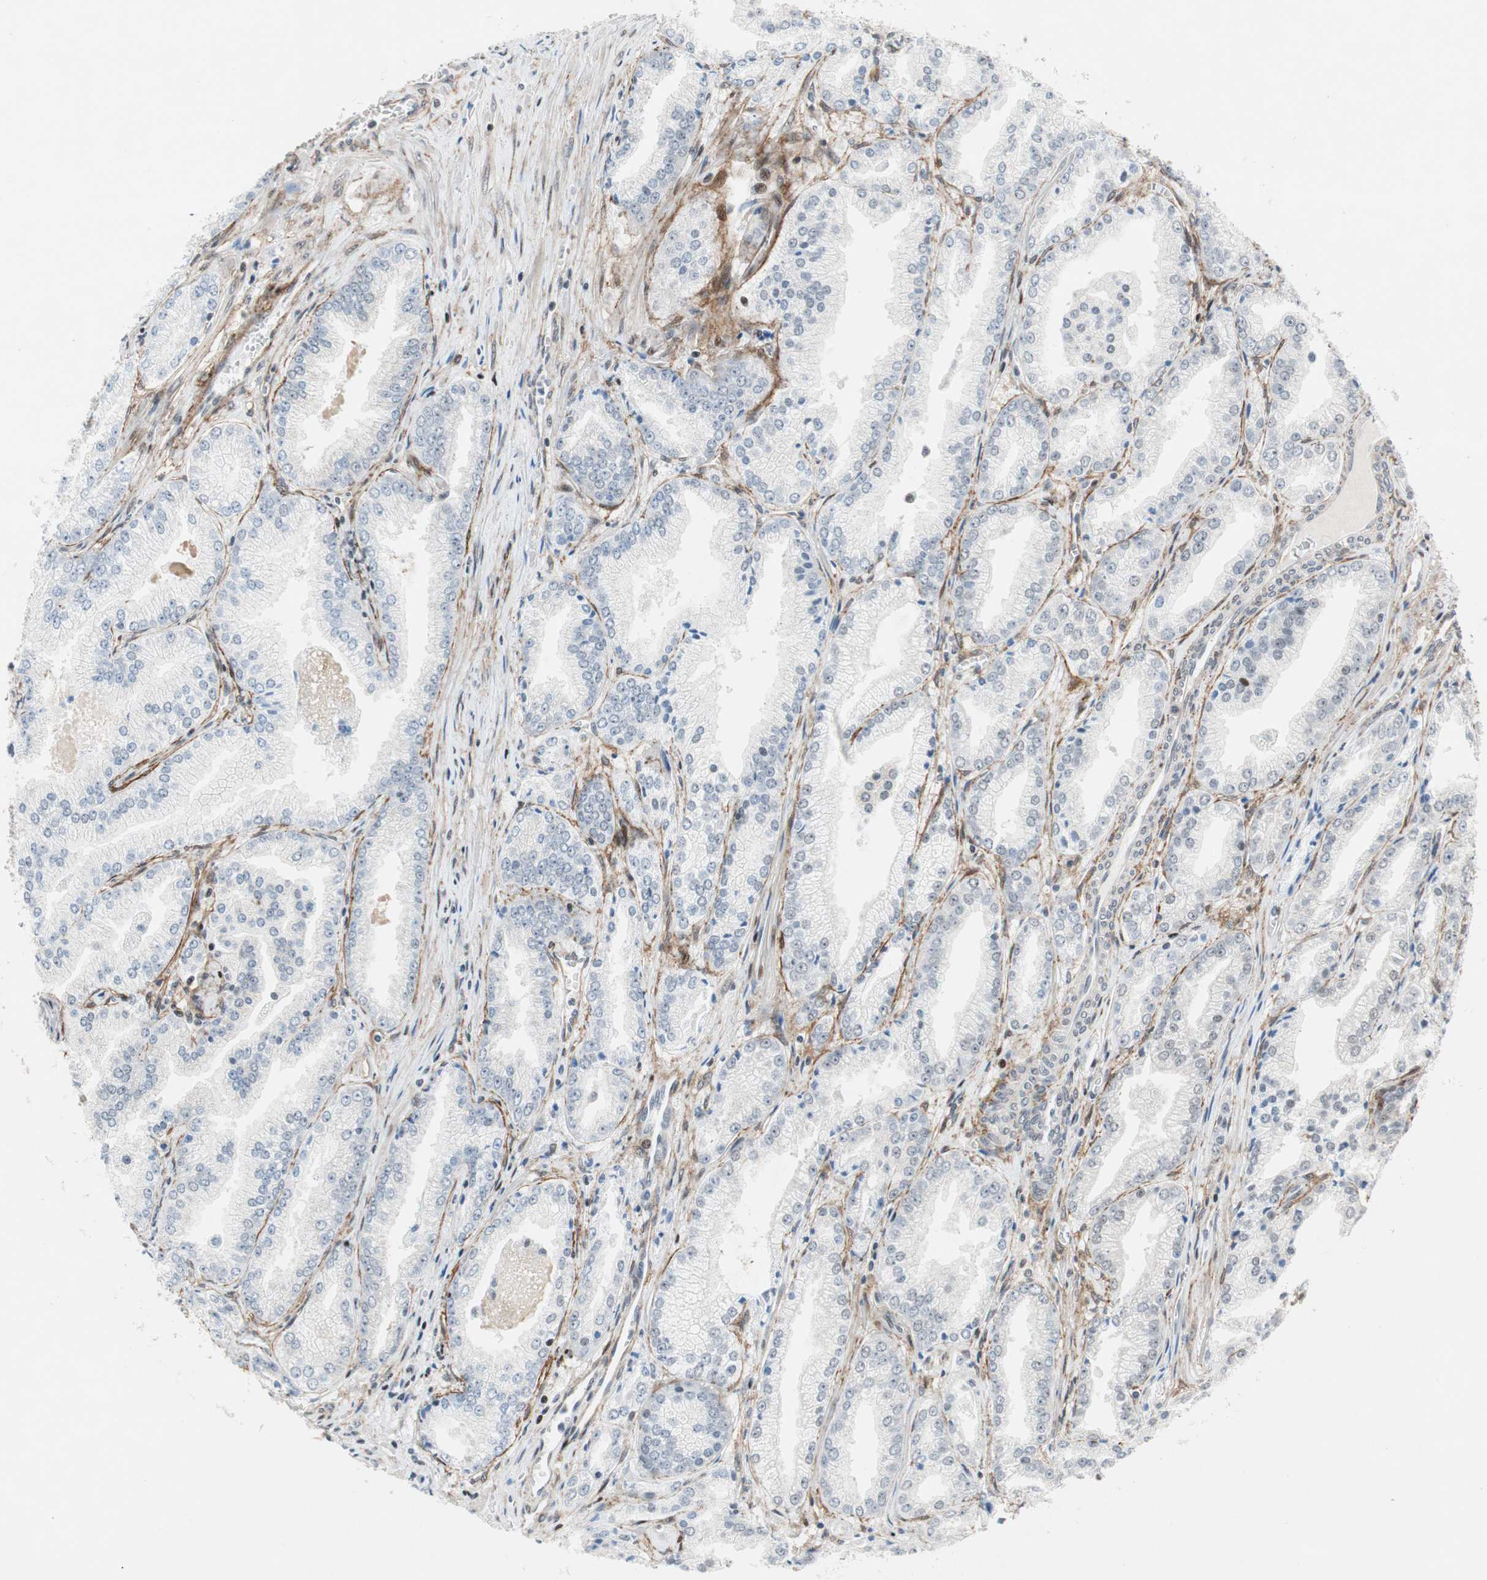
{"staining": {"intensity": "negative", "quantity": "none", "location": "none"}, "tissue": "prostate cancer", "cell_type": "Tumor cells", "image_type": "cancer", "snomed": [{"axis": "morphology", "description": "Adenocarcinoma, High grade"}, {"axis": "topography", "description": "Prostate"}], "caption": "An IHC photomicrograph of prostate cancer is shown. There is no staining in tumor cells of prostate cancer.", "gene": "FBXO44", "patient": {"sex": "male", "age": 61}}